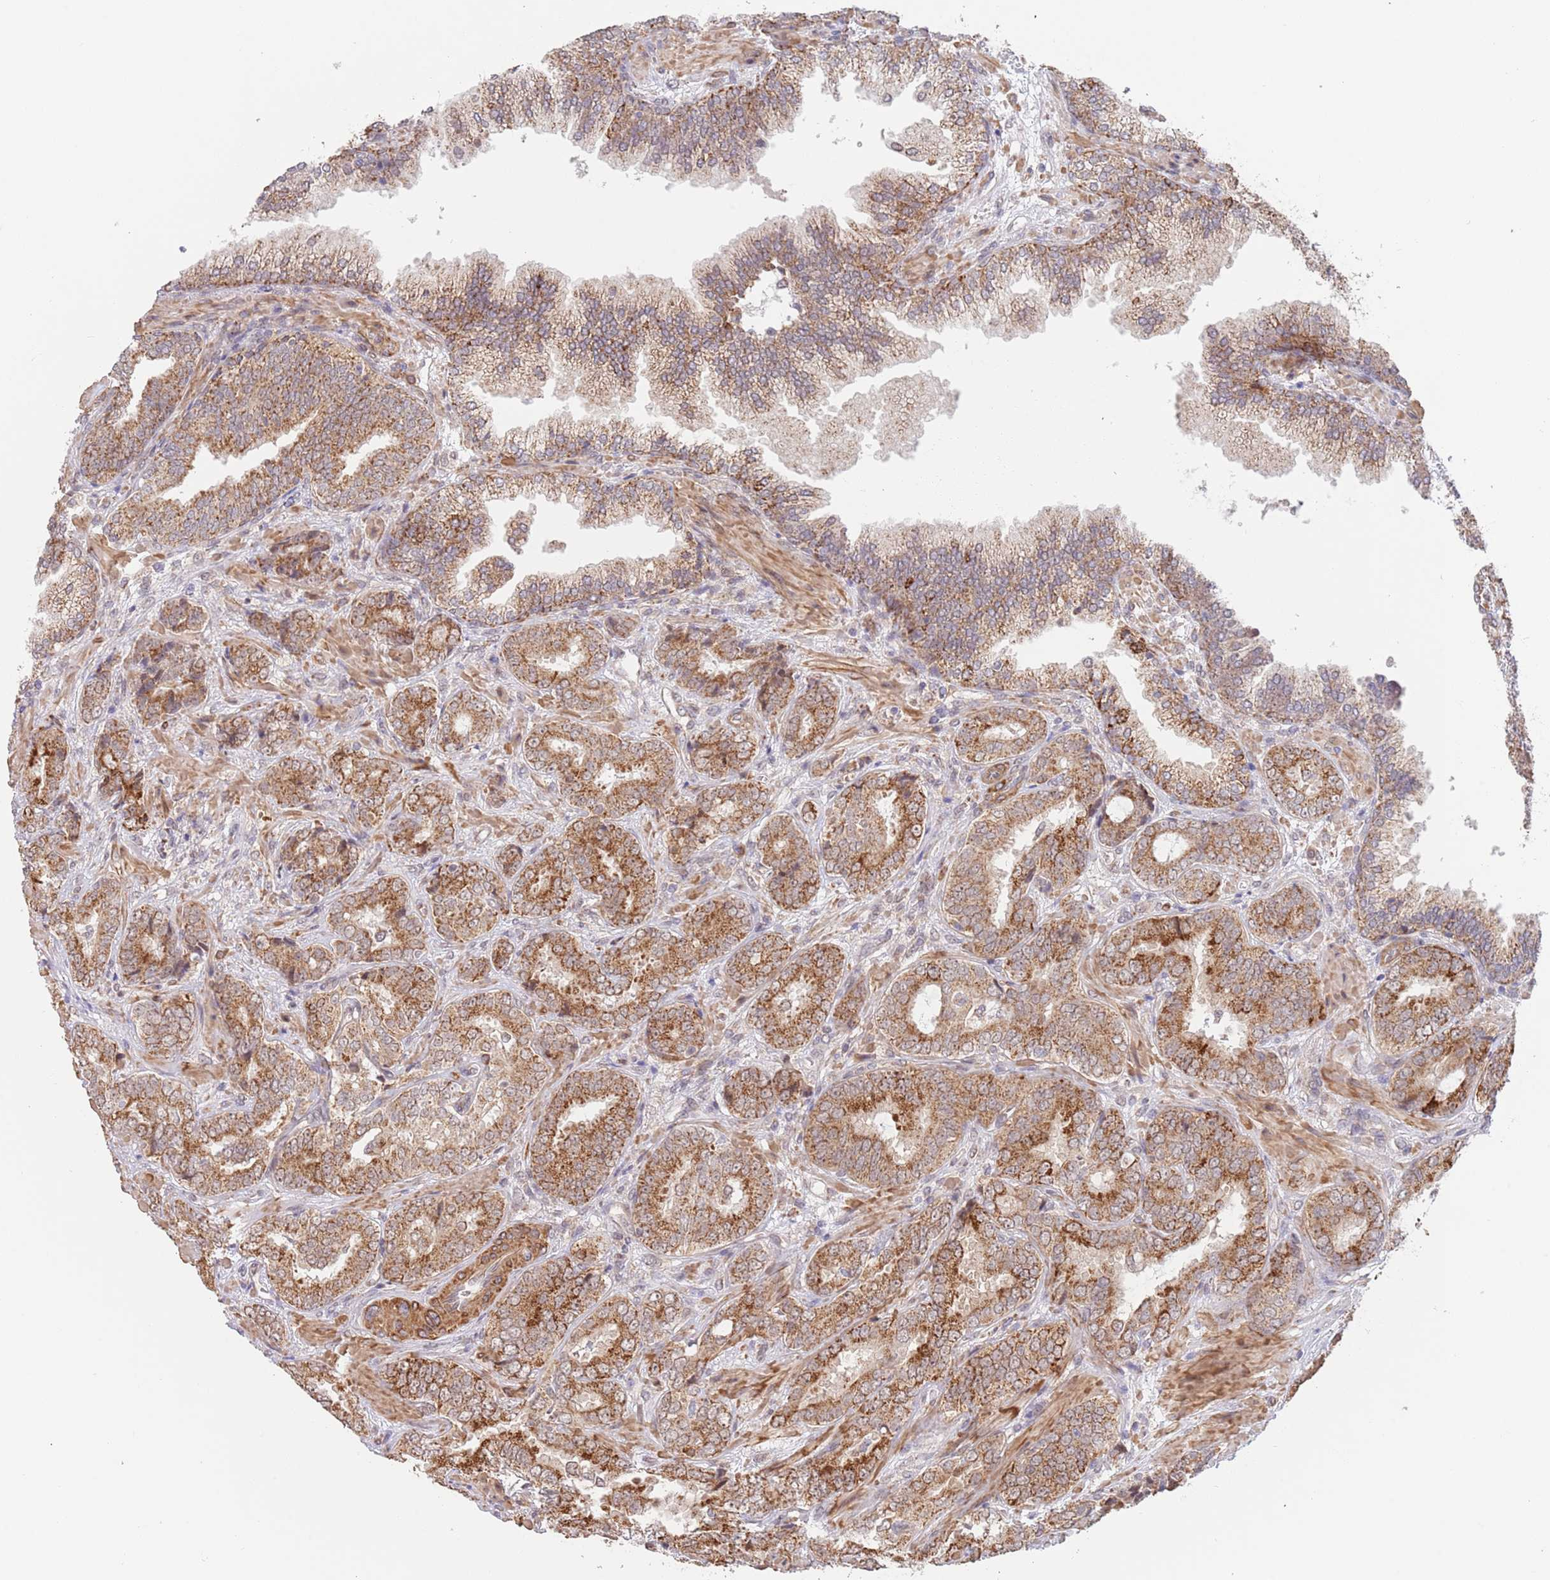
{"staining": {"intensity": "strong", "quantity": ">75%", "location": "cytoplasmic/membranous"}, "tissue": "prostate cancer", "cell_type": "Tumor cells", "image_type": "cancer", "snomed": [{"axis": "morphology", "description": "Adenocarcinoma, High grade"}, {"axis": "topography", "description": "Prostate"}], "caption": "Prostate high-grade adenocarcinoma was stained to show a protein in brown. There is high levels of strong cytoplasmic/membranous expression in about >75% of tumor cells.", "gene": "UQCC3", "patient": {"sex": "male", "age": 71}}